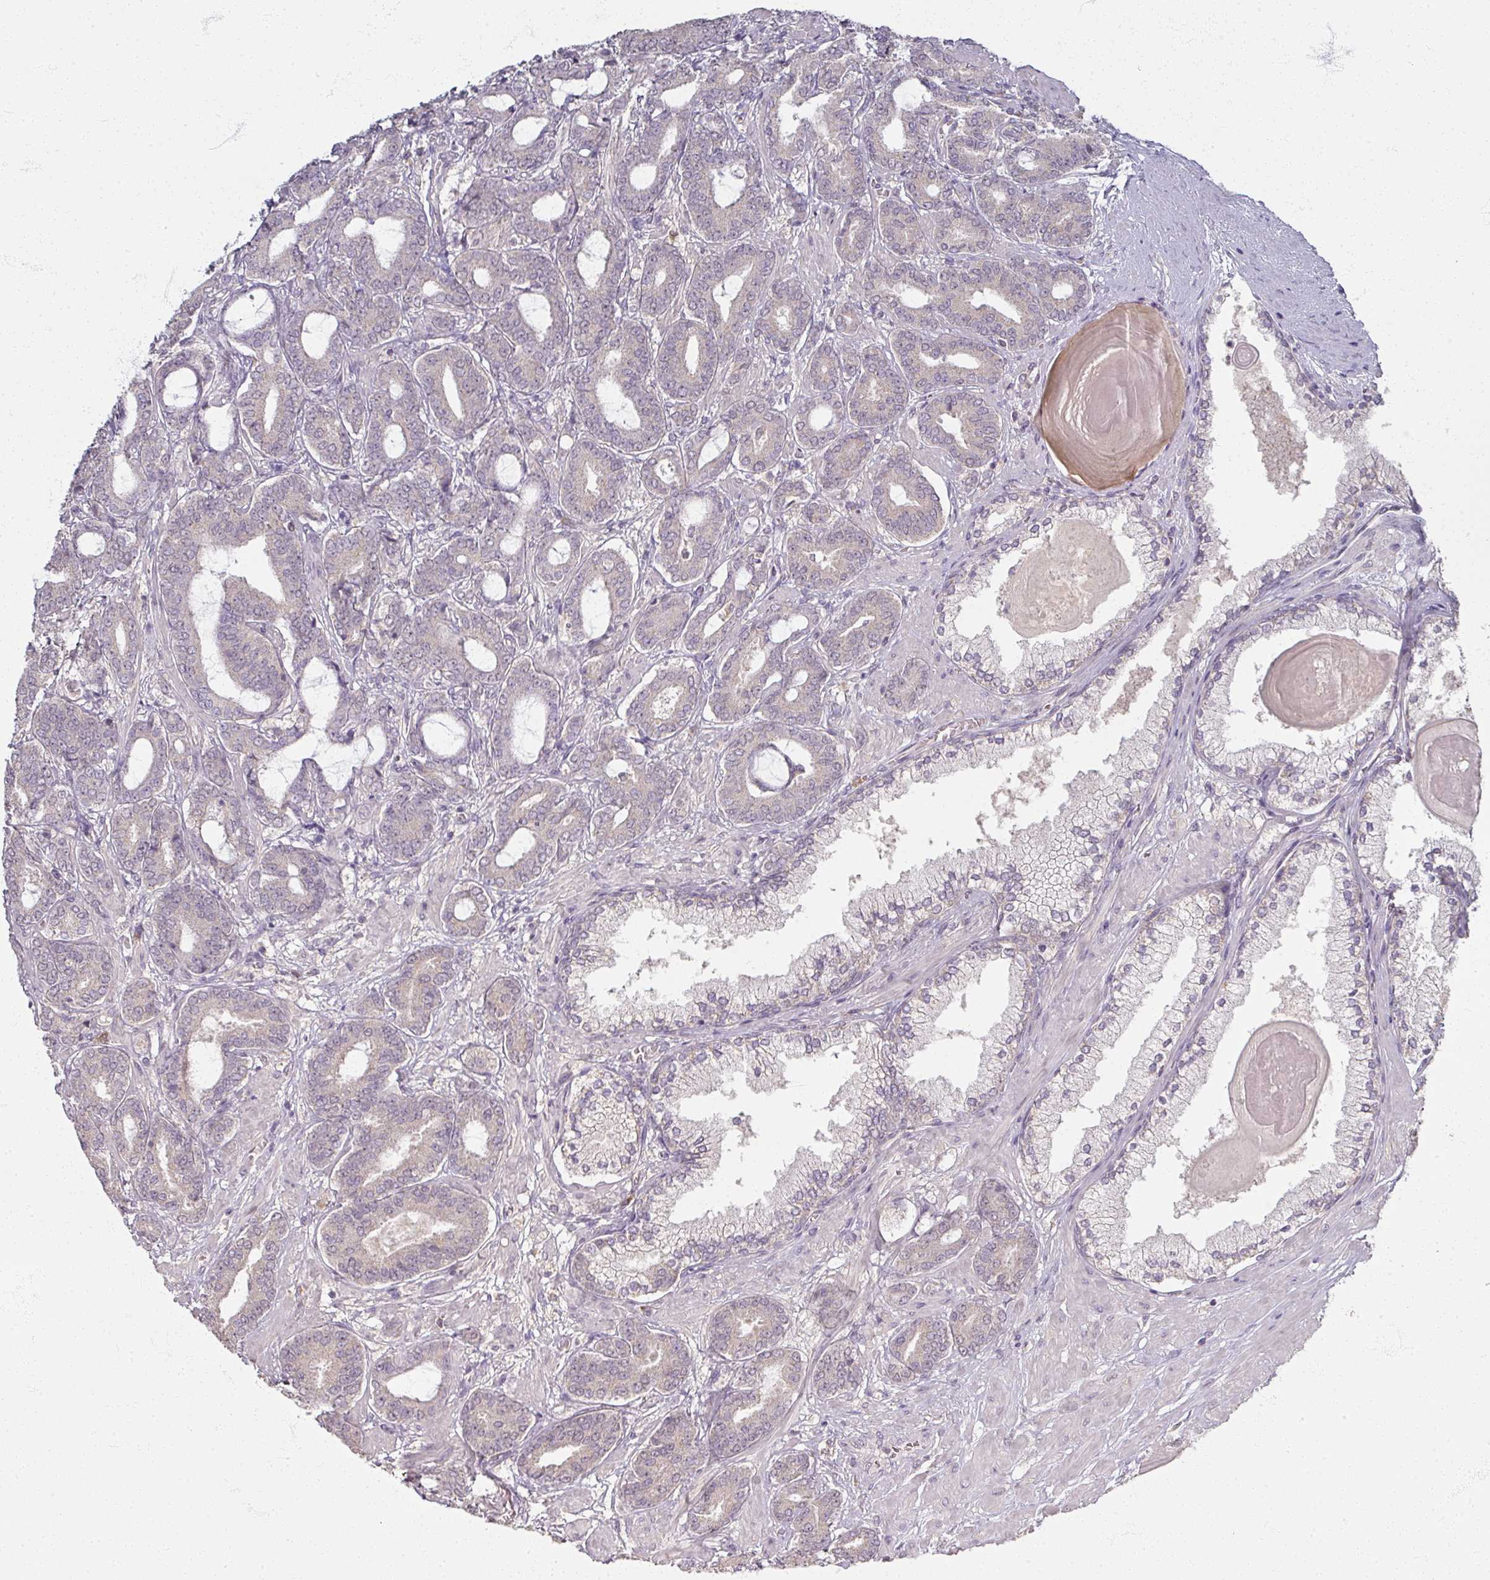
{"staining": {"intensity": "negative", "quantity": "none", "location": "none"}, "tissue": "prostate cancer", "cell_type": "Tumor cells", "image_type": "cancer", "snomed": [{"axis": "morphology", "description": "Adenocarcinoma, Low grade"}, {"axis": "topography", "description": "Prostate and seminal vesicle, NOS"}], "caption": "This is an immunohistochemistry photomicrograph of human prostate adenocarcinoma (low-grade). There is no positivity in tumor cells.", "gene": "SOX11", "patient": {"sex": "male", "age": 61}}